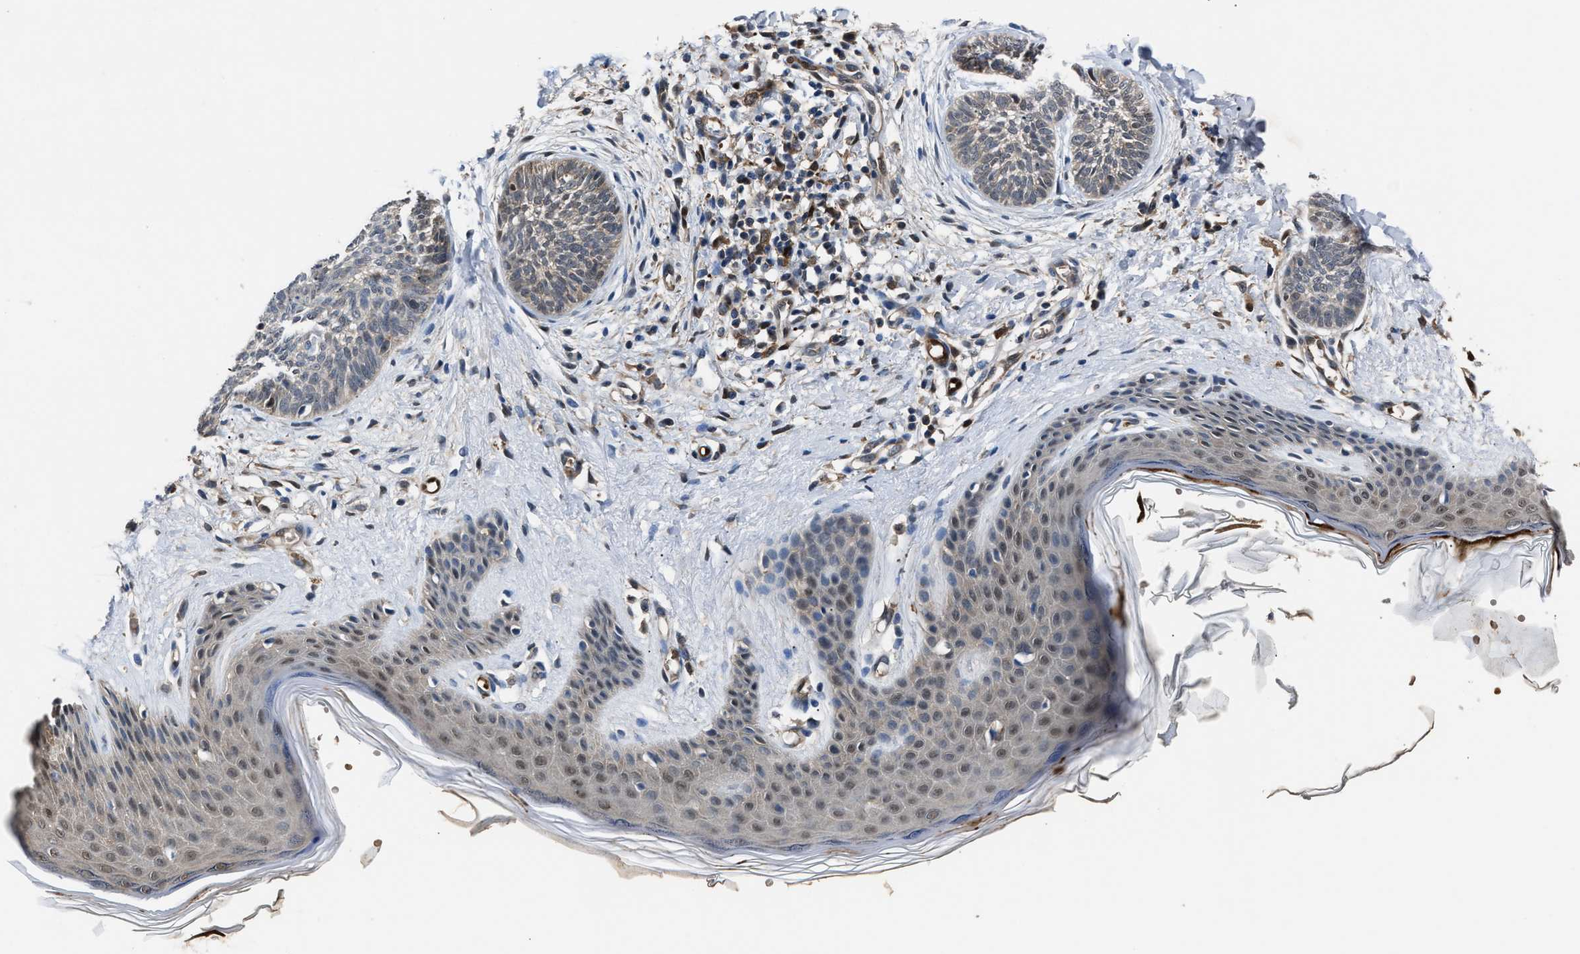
{"staining": {"intensity": "negative", "quantity": "none", "location": "none"}, "tissue": "skin cancer", "cell_type": "Tumor cells", "image_type": "cancer", "snomed": [{"axis": "morphology", "description": "Basal cell carcinoma"}, {"axis": "topography", "description": "Skin"}], "caption": "This histopathology image is of skin basal cell carcinoma stained with immunohistochemistry to label a protein in brown with the nuclei are counter-stained blue. There is no staining in tumor cells. The staining was performed using DAB (3,3'-diaminobenzidine) to visualize the protein expression in brown, while the nuclei were stained in blue with hematoxylin (Magnification: 20x).", "gene": "PPA1", "patient": {"sex": "female", "age": 59}}